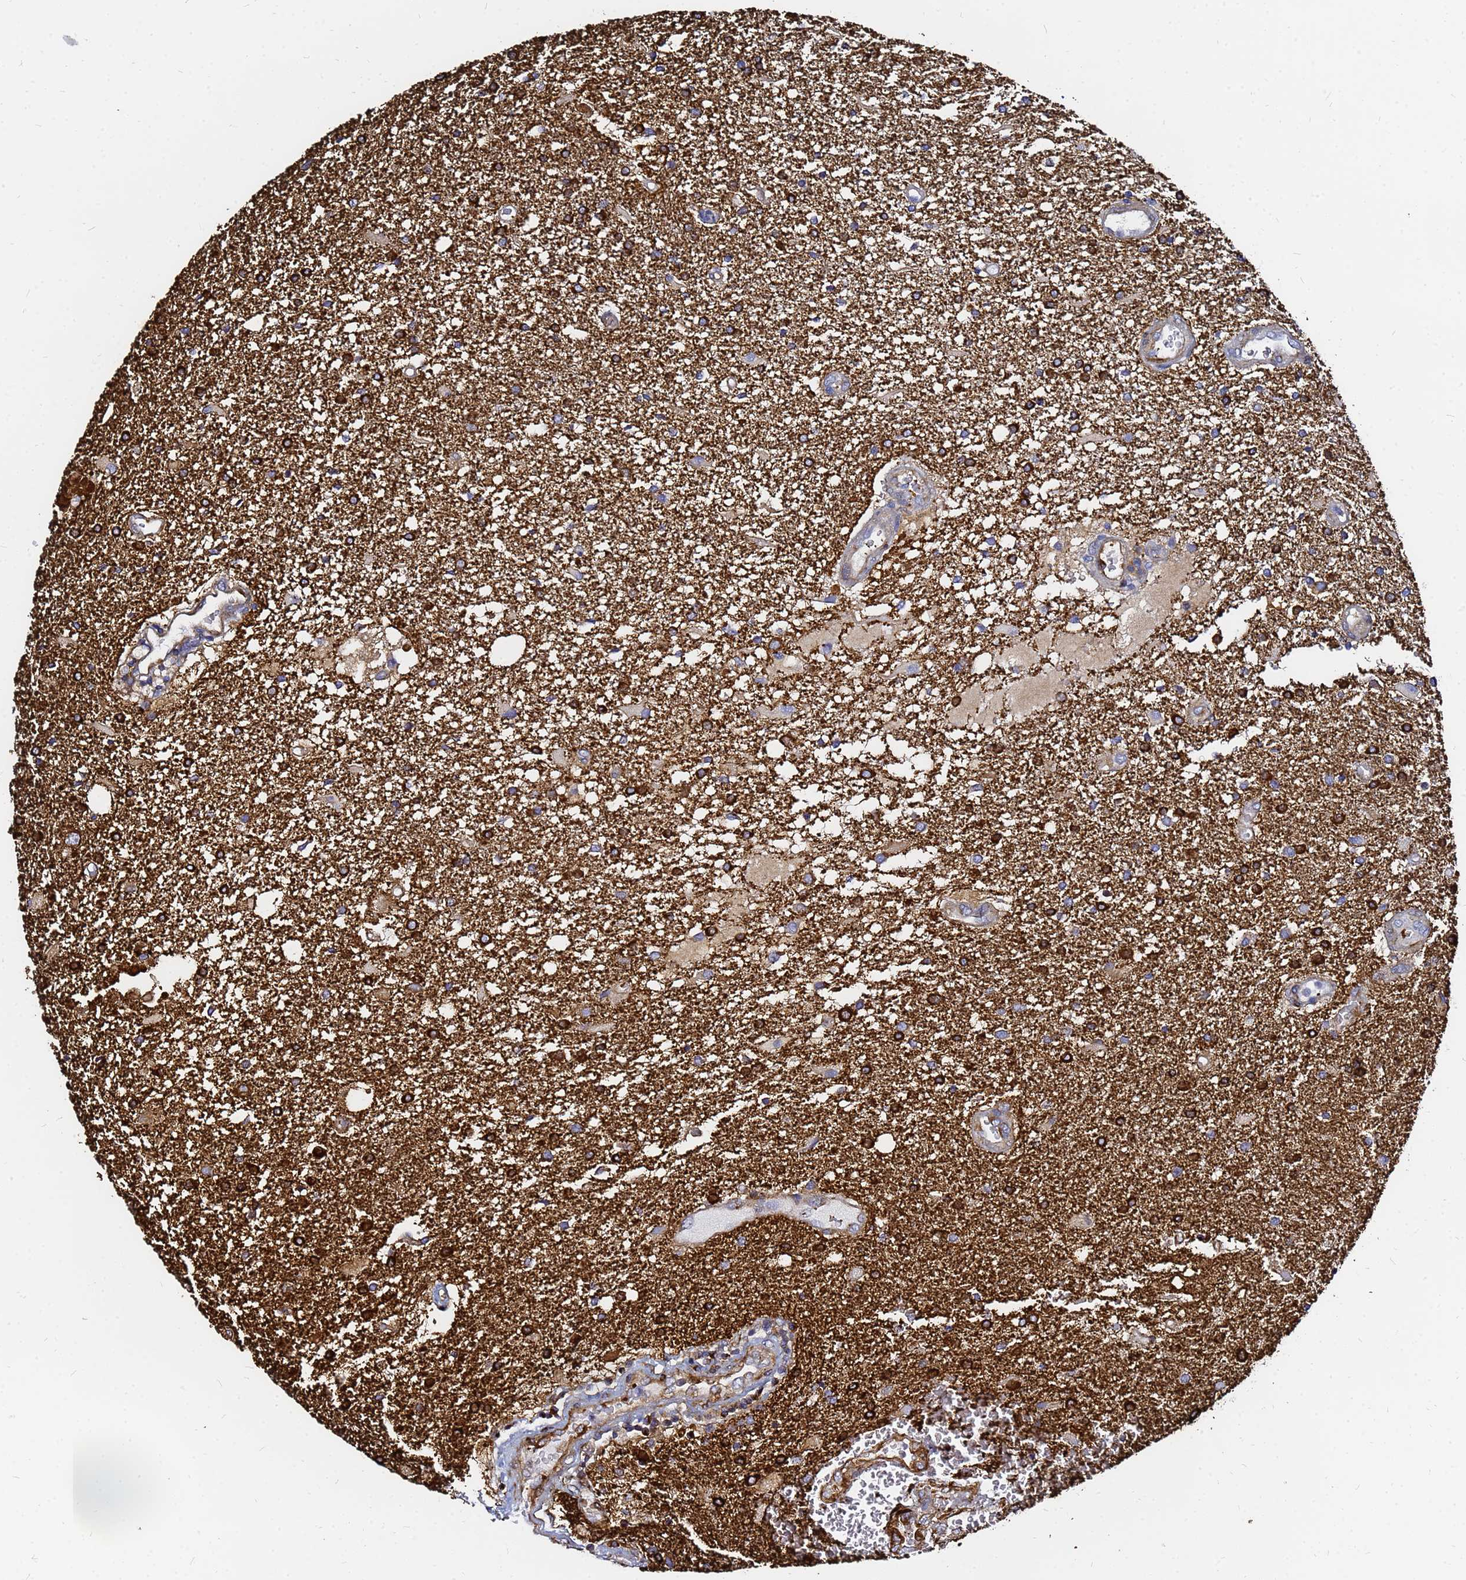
{"staining": {"intensity": "strong", "quantity": ">75%", "location": "cytoplasmic/membranous"}, "tissue": "glioma", "cell_type": "Tumor cells", "image_type": "cancer", "snomed": [{"axis": "morphology", "description": "Glioma, malignant, Low grade"}, {"axis": "topography", "description": "Brain"}], "caption": "DAB (3,3'-diaminobenzidine) immunohistochemical staining of glioma exhibits strong cytoplasmic/membranous protein expression in approximately >75% of tumor cells.", "gene": "TUBA8", "patient": {"sex": "male", "age": 66}}